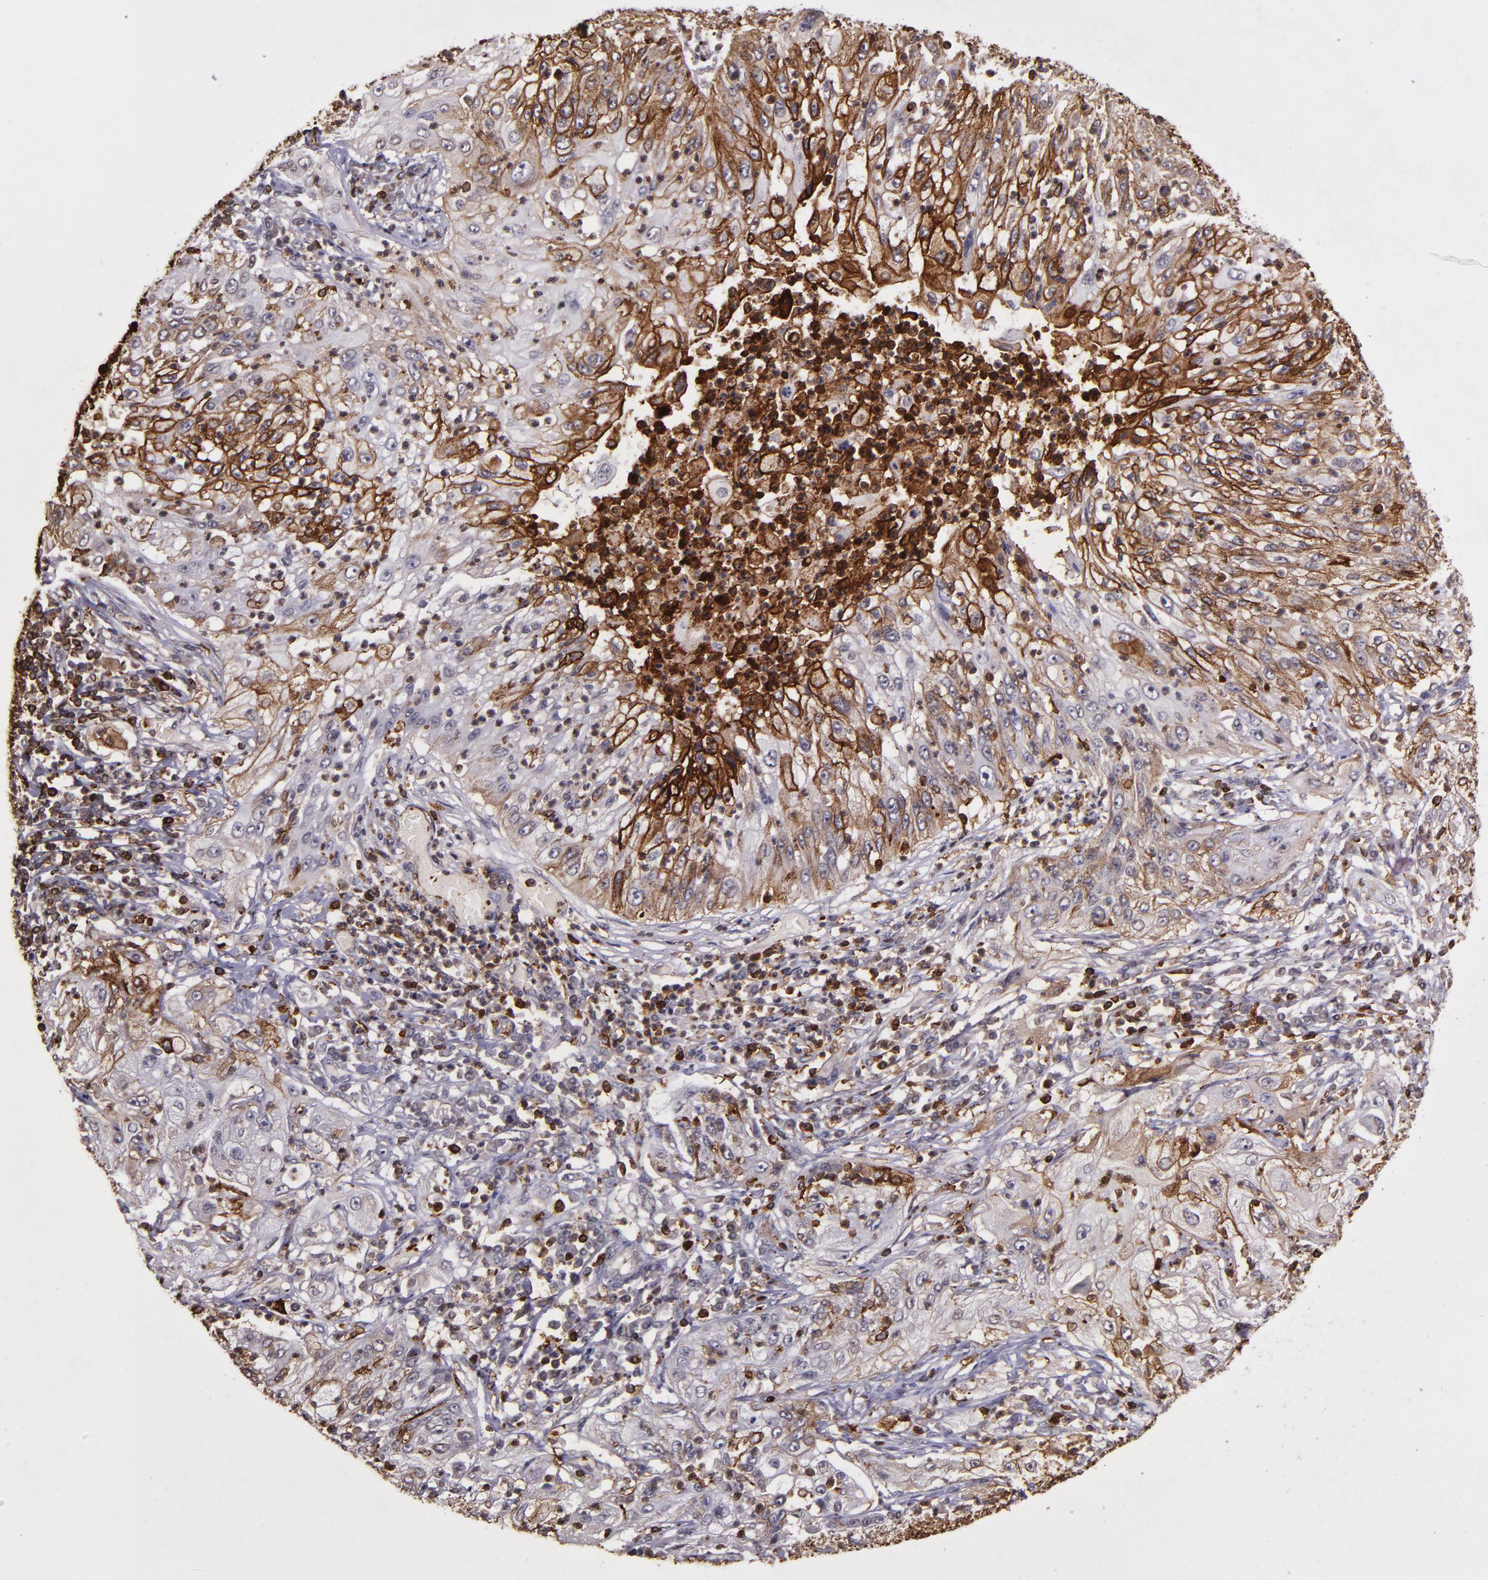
{"staining": {"intensity": "moderate", "quantity": ">75%", "location": "cytoplasmic/membranous"}, "tissue": "lung cancer", "cell_type": "Tumor cells", "image_type": "cancer", "snomed": [{"axis": "morphology", "description": "Inflammation, NOS"}, {"axis": "morphology", "description": "Squamous cell carcinoma, NOS"}, {"axis": "topography", "description": "Lymph node"}, {"axis": "topography", "description": "Soft tissue"}, {"axis": "topography", "description": "Lung"}], "caption": "Lung squamous cell carcinoma tissue exhibits moderate cytoplasmic/membranous positivity in about >75% of tumor cells, visualized by immunohistochemistry.", "gene": "SLC2A3", "patient": {"sex": "male", "age": 66}}